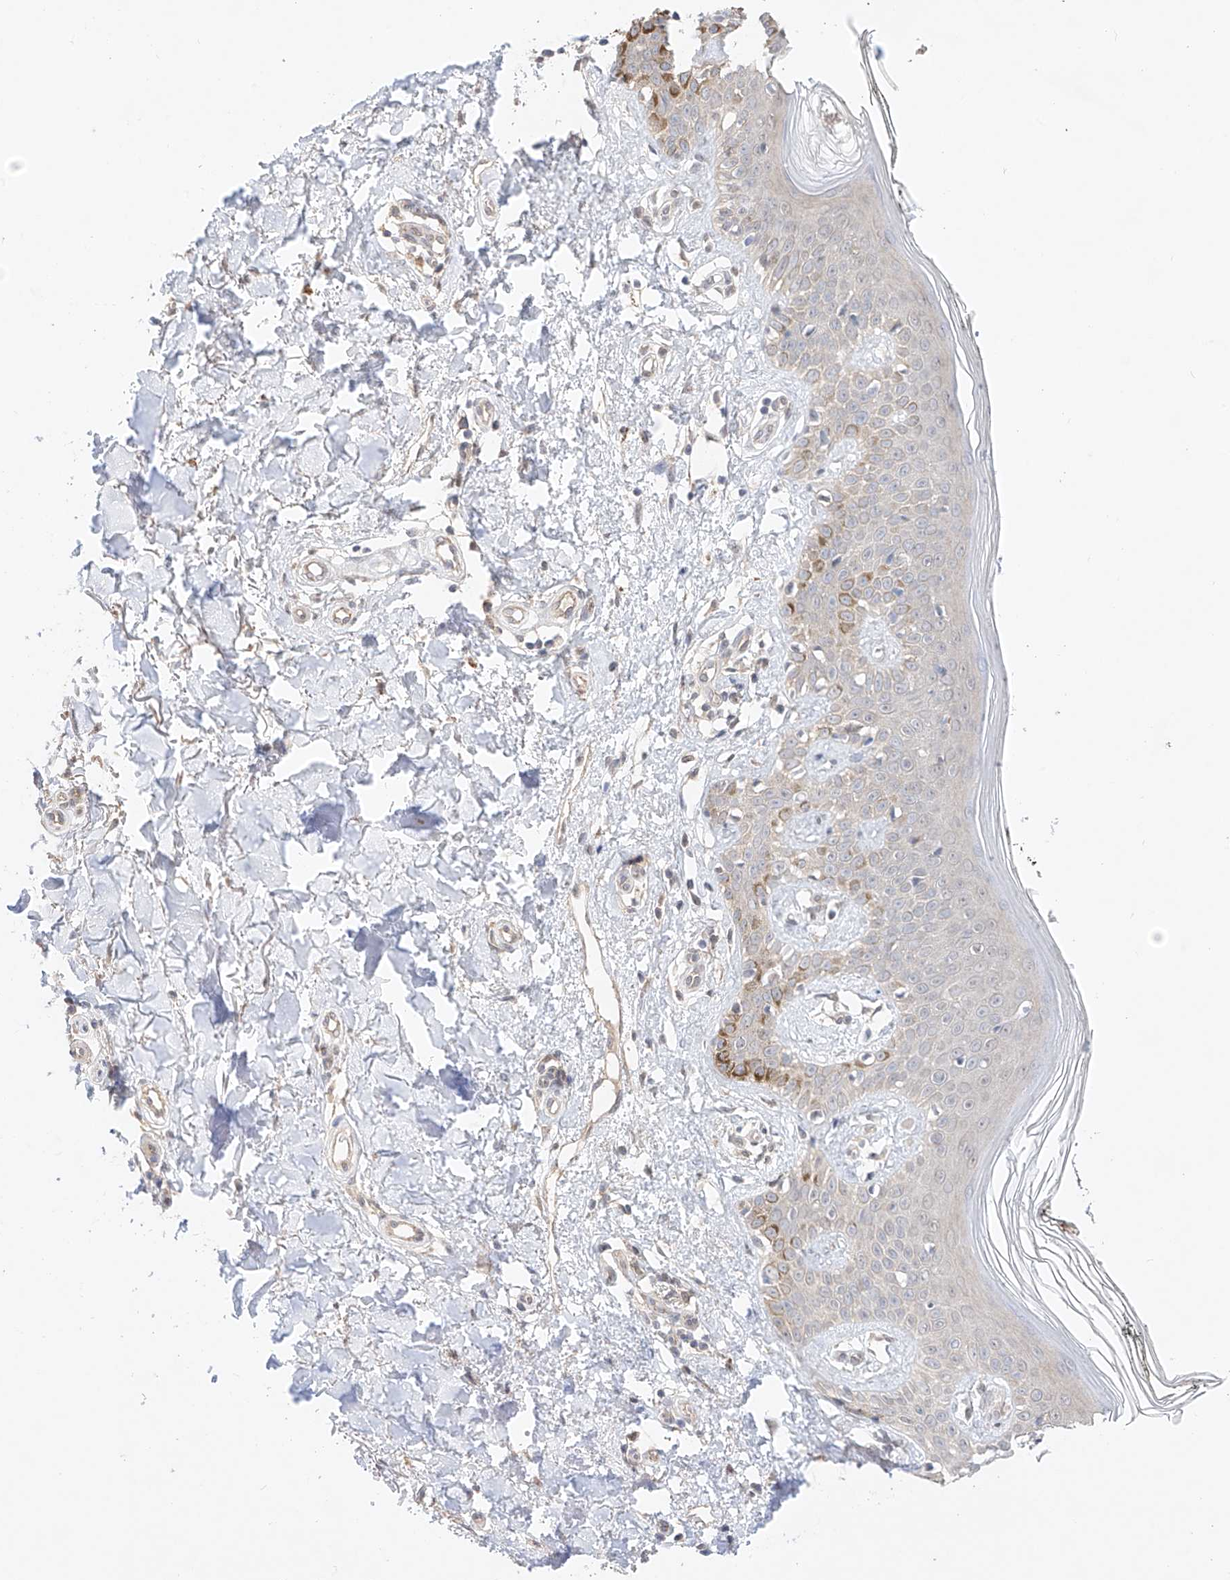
{"staining": {"intensity": "weak", "quantity": ">75%", "location": "cytoplasmic/membranous"}, "tissue": "skin", "cell_type": "Fibroblasts", "image_type": "normal", "snomed": [{"axis": "morphology", "description": "Normal tissue, NOS"}, {"axis": "topography", "description": "Skin"}], "caption": "This photomicrograph reveals benign skin stained with immunohistochemistry to label a protein in brown. The cytoplasmic/membranous of fibroblasts show weak positivity for the protein. Nuclei are counter-stained blue.", "gene": "IL22RA2", "patient": {"sex": "female", "age": 64}}